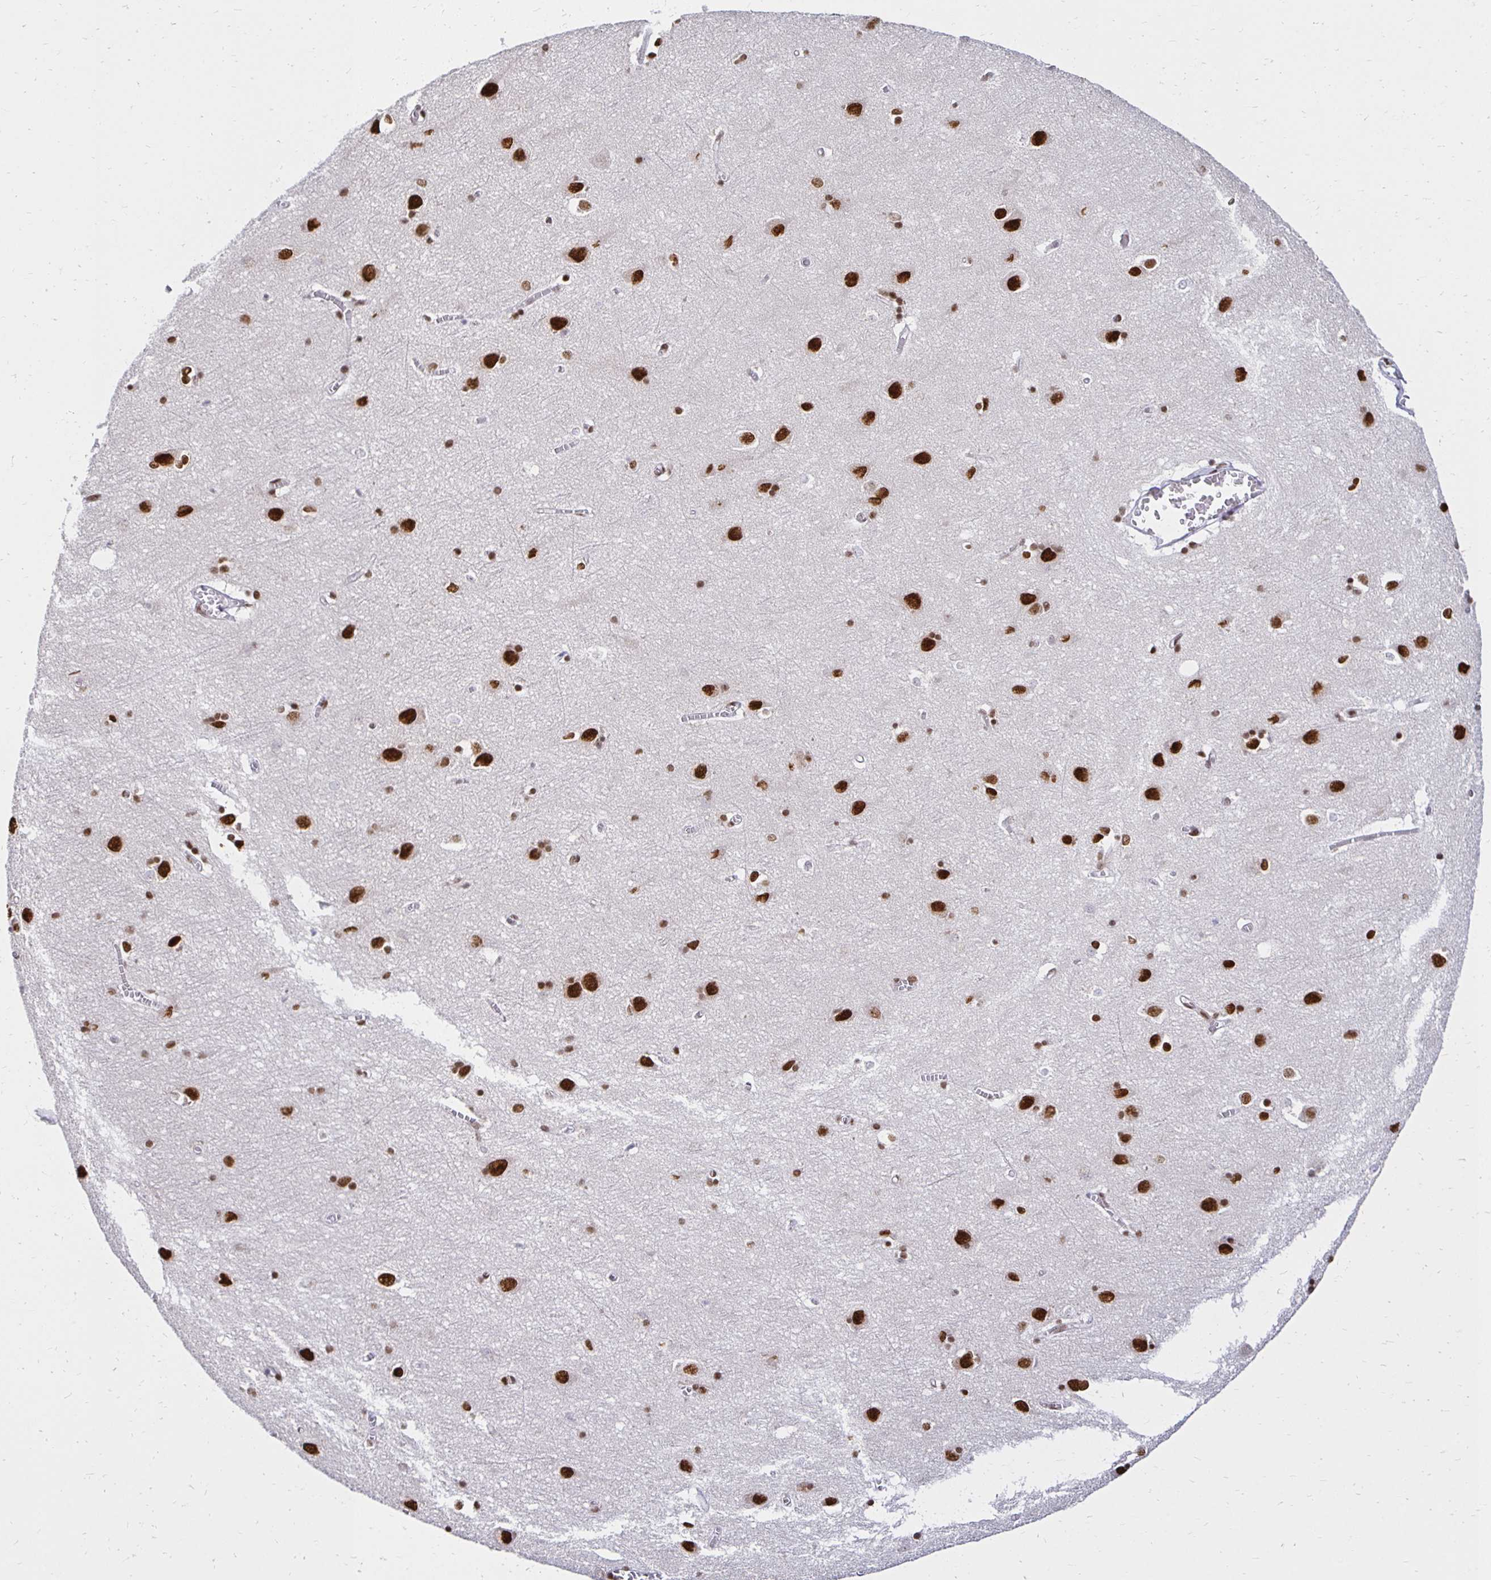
{"staining": {"intensity": "moderate", "quantity": "<25%", "location": "nuclear"}, "tissue": "cerebral cortex", "cell_type": "Endothelial cells", "image_type": "normal", "snomed": [{"axis": "morphology", "description": "Normal tissue, NOS"}, {"axis": "topography", "description": "Cerebral cortex"}], "caption": "The immunohistochemical stain shows moderate nuclear expression in endothelial cells of normal cerebral cortex.", "gene": "ZNF579", "patient": {"sex": "male", "age": 70}}